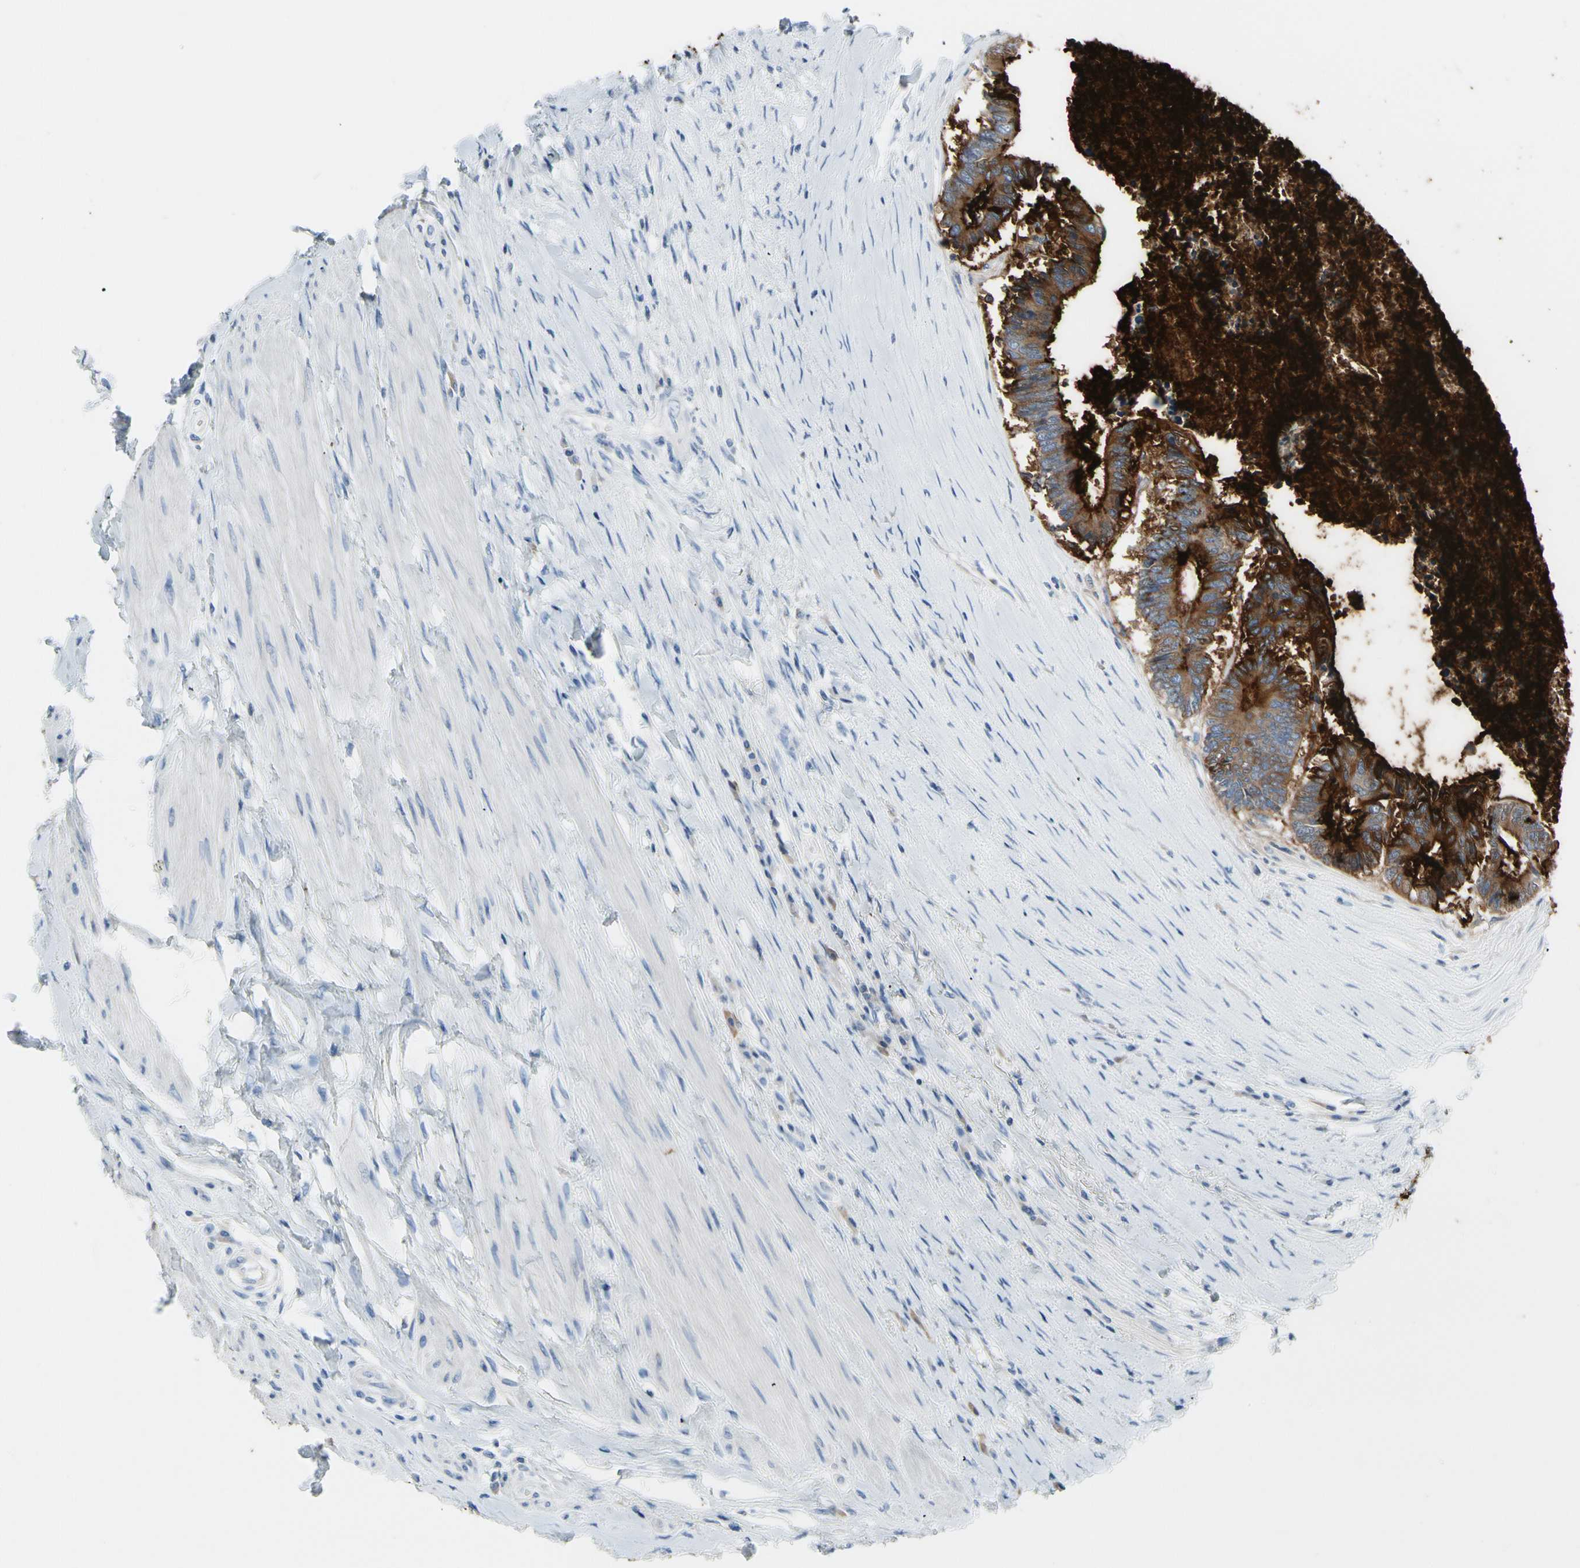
{"staining": {"intensity": "strong", "quantity": ">75%", "location": "cytoplasmic/membranous"}, "tissue": "colorectal cancer", "cell_type": "Tumor cells", "image_type": "cancer", "snomed": [{"axis": "morphology", "description": "Adenocarcinoma, NOS"}, {"axis": "topography", "description": "Rectum"}], "caption": "Human colorectal adenocarcinoma stained for a protein (brown) displays strong cytoplasmic/membranous positive positivity in approximately >75% of tumor cells.", "gene": "MUC5B", "patient": {"sex": "male", "age": 63}}